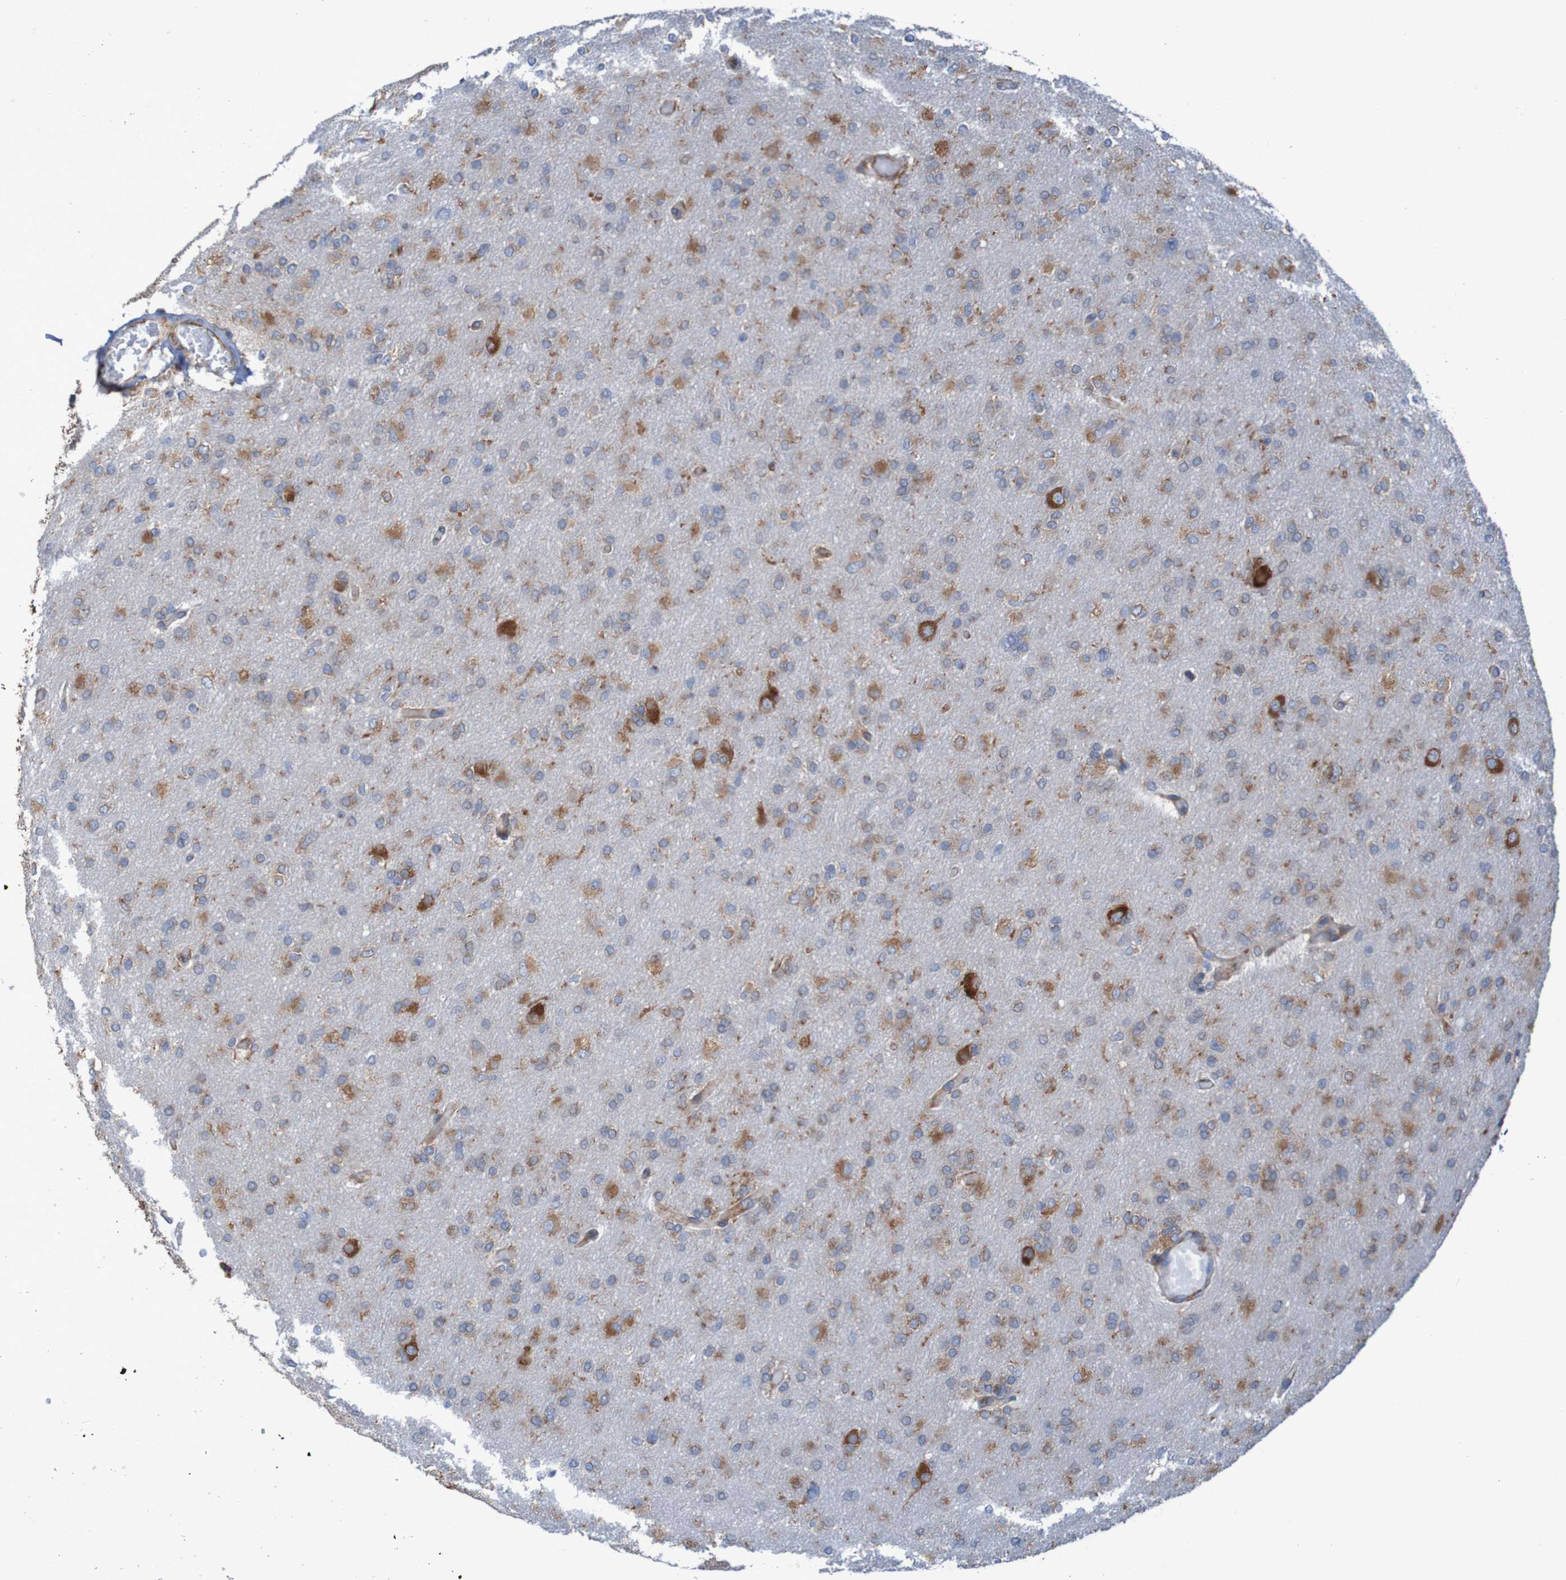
{"staining": {"intensity": "moderate", "quantity": "25%-75%", "location": "cytoplasmic/membranous"}, "tissue": "glioma", "cell_type": "Tumor cells", "image_type": "cancer", "snomed": [{"axis": "morphology", "description": "Glioma, malignant, High grade"}, {"axis": "topography", "description": "Cerebral cortex"}], "caption": "Immunohistochemical staining of human glioma displays medium levels of moderate cytoplasmic/membranous protein expression in about 25%-75% of tumor cells.", "gene": "RPL10", "patient": {"sex": "female", "age": 36}}